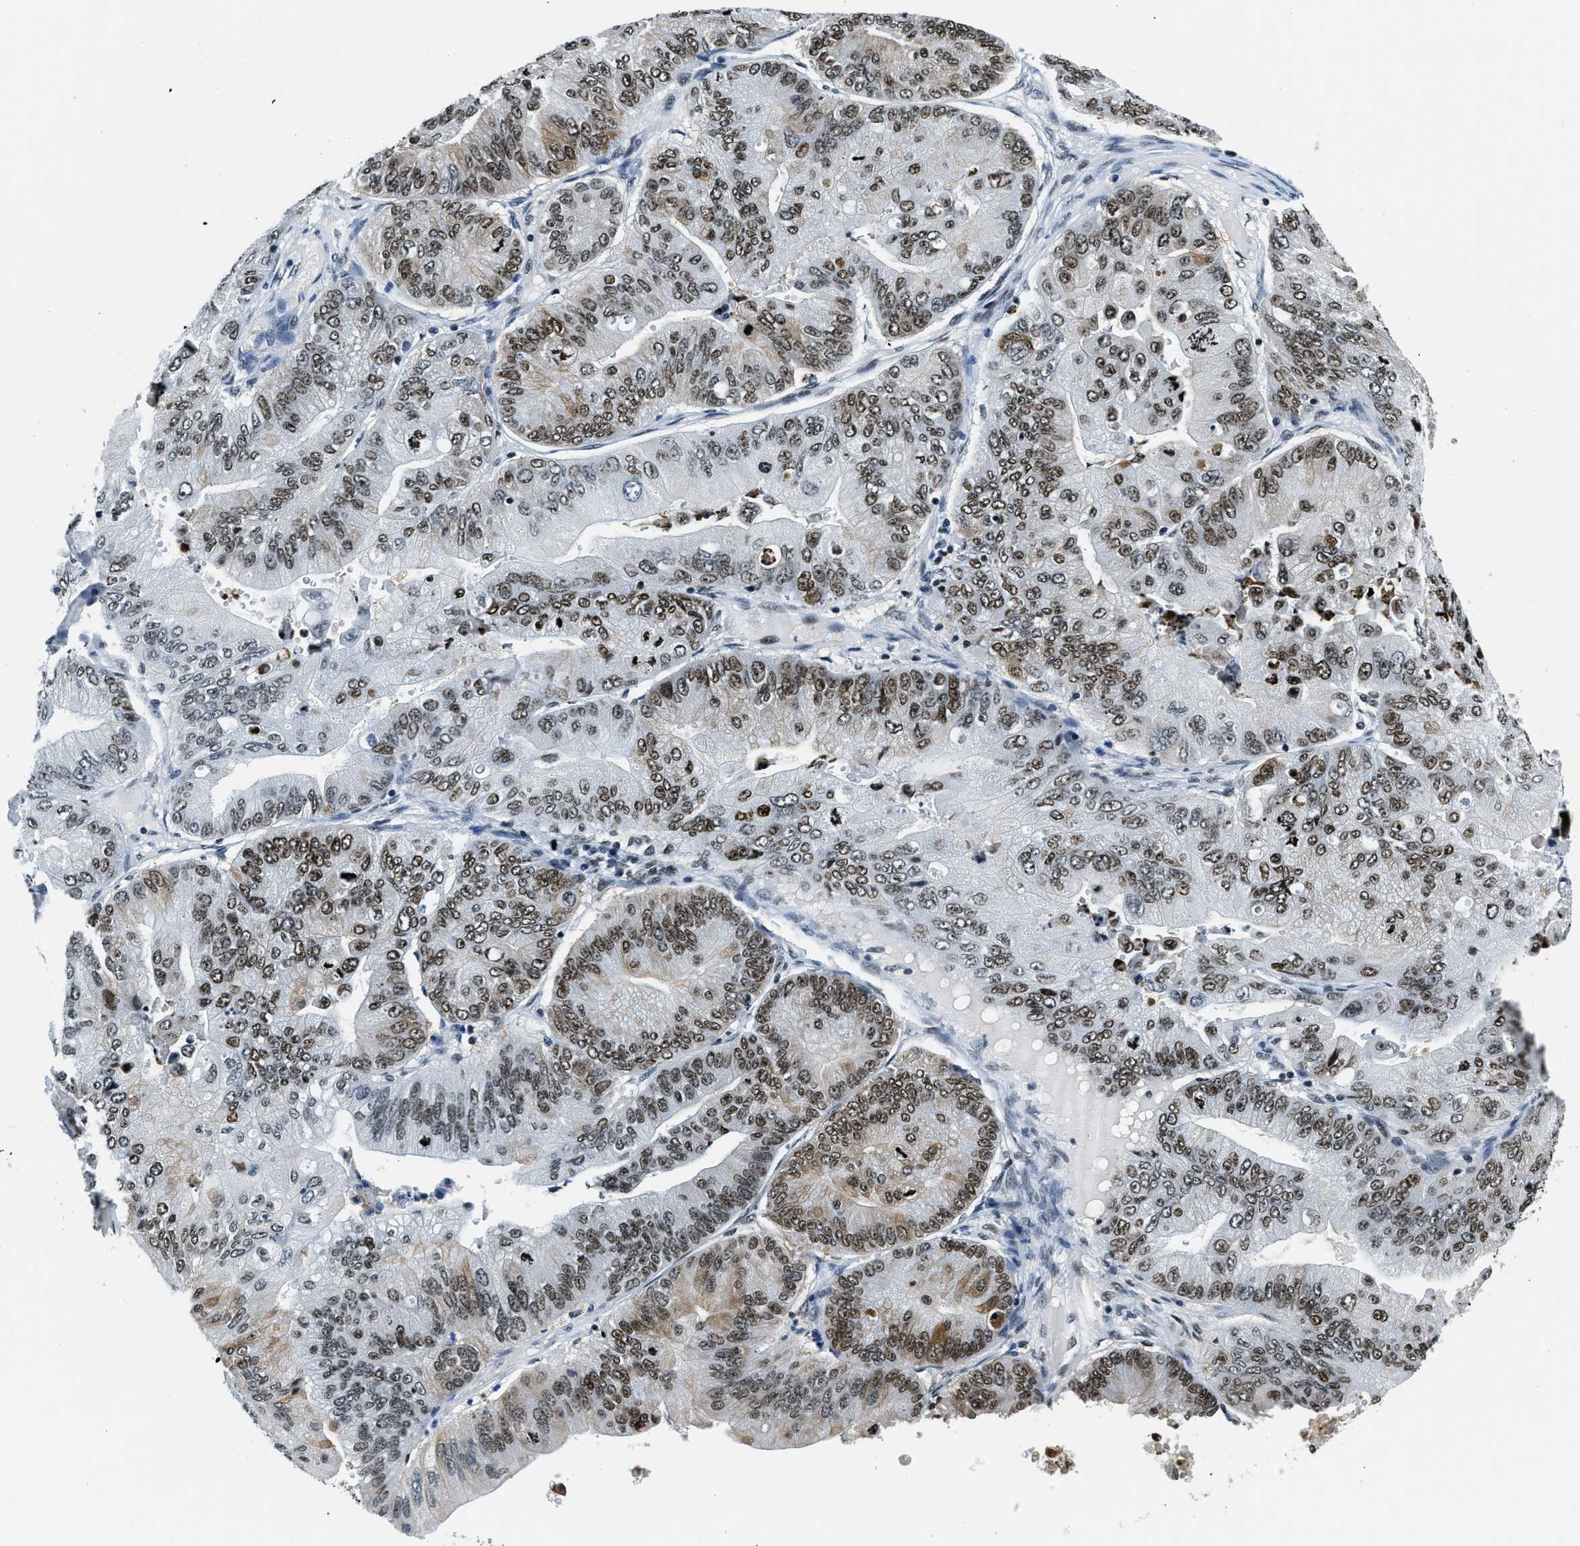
{"staining": {"intensity": "moderate", "quantity": ">75%", "location": "nuclear"}, "tissue": "ovarian cancer", "cell_type": "Tumor cells", "image_type": "cancer", "snomed": [{"axis": "morphology", "description": "Cystadenocarcinoma, mucinous, NOS"}, {"axis": "topography", "description": "Ovary"}], "caption": "Immunohistochemical staining of ovarian cancer (mucinous cystadenocarcinoma) demonstrates moderate nuclear protein positivity in approximately >75% of tumor cells.", "gene": "TOP1", "patient": {"sex": "female", "age": 61}}